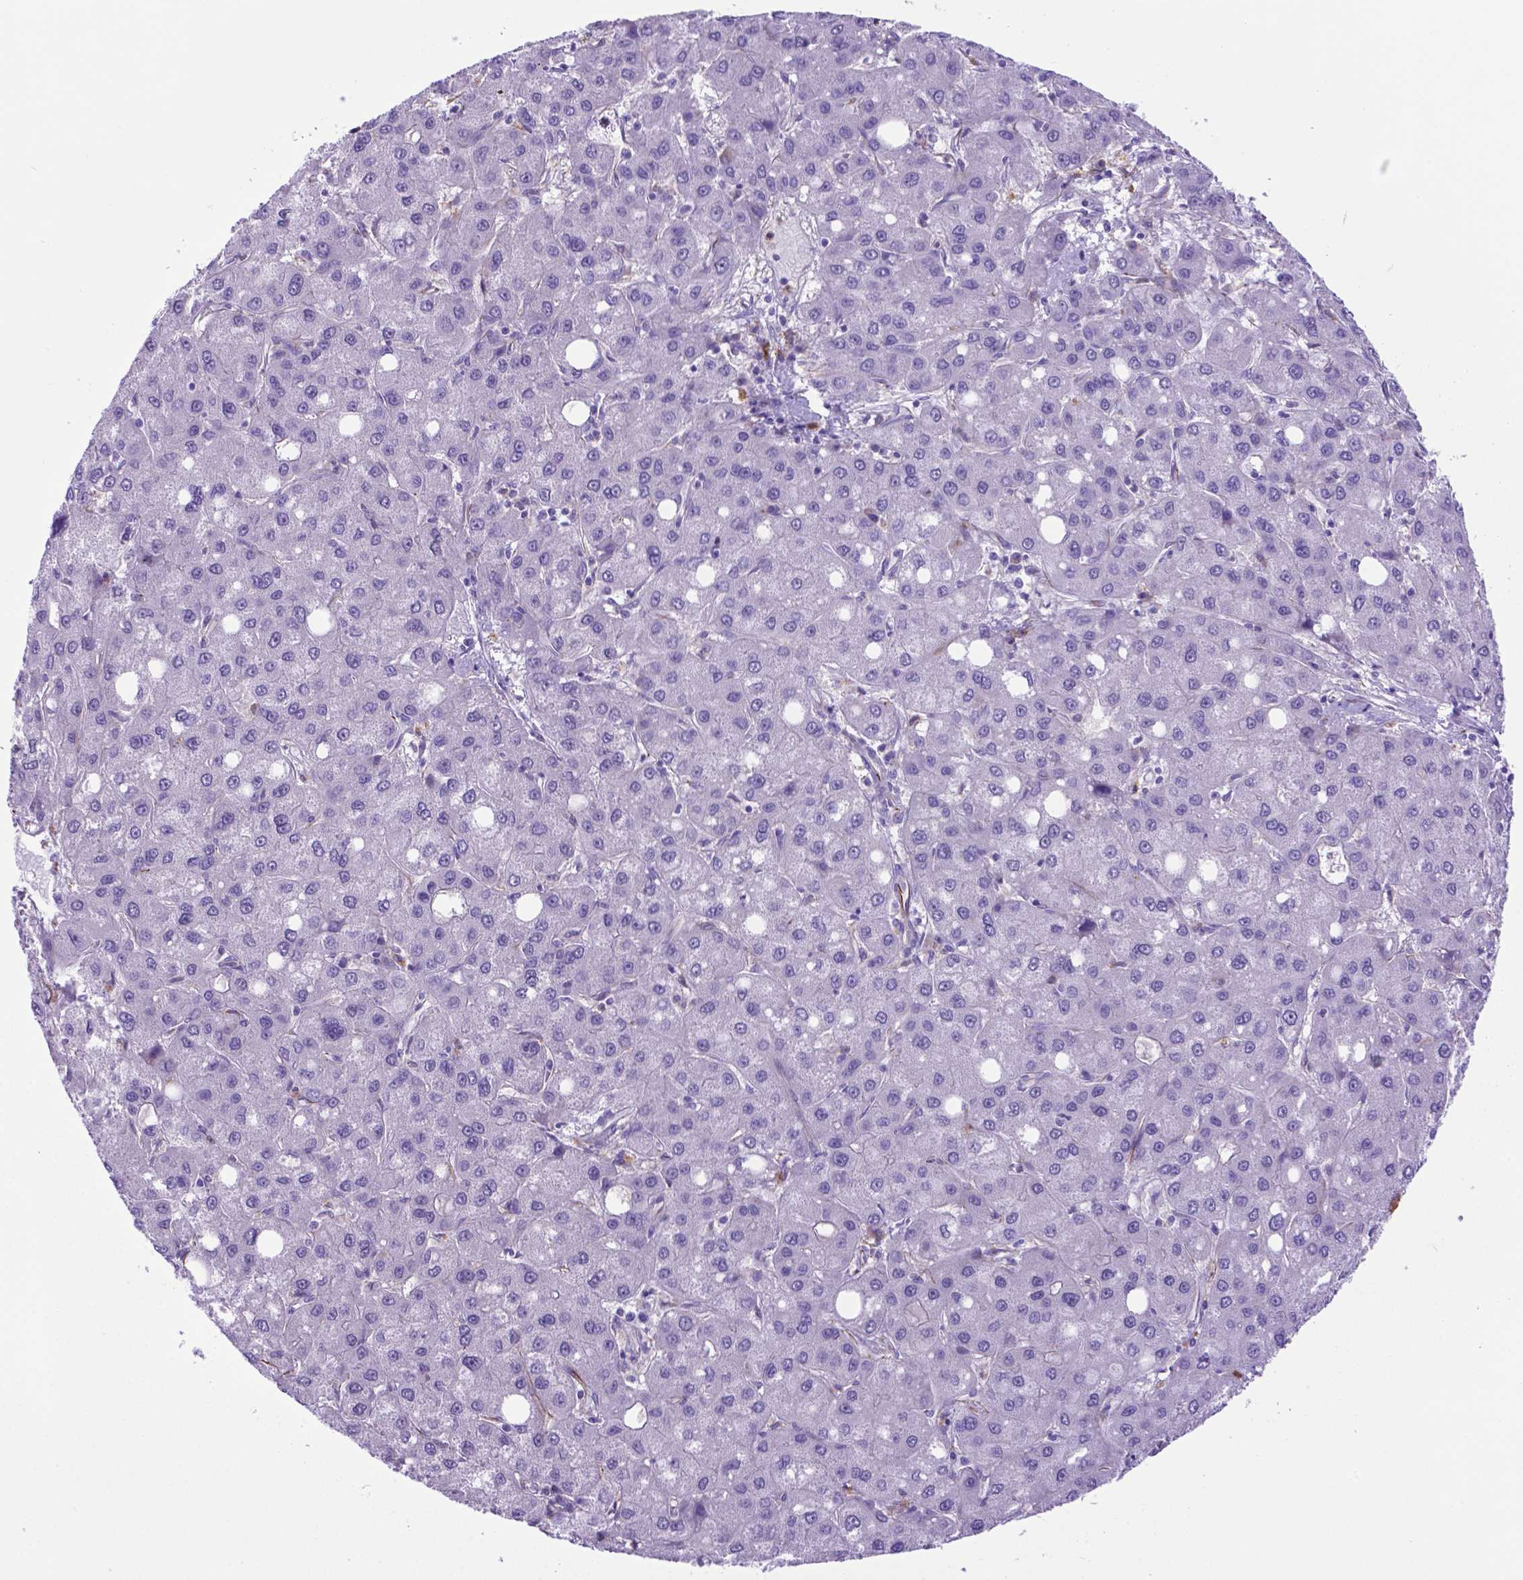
{"staining": {"intensity": "negative", "quantity": "none", "location": "none"}, "tissue": "liver cancer", "cell_type": "Tumor cells", "image_type": "cancer", "snomed": [{"axis": "morphology", "description": "Carcinoma, Hepatocellular, NOS"}, {"axis": "topography", "description": "Liver"}], "caption": "Tumor cells show no significant protein staining in liver cancer.", "gene": "LZTR1", "patient": {"sex": "male", "age": 73}}